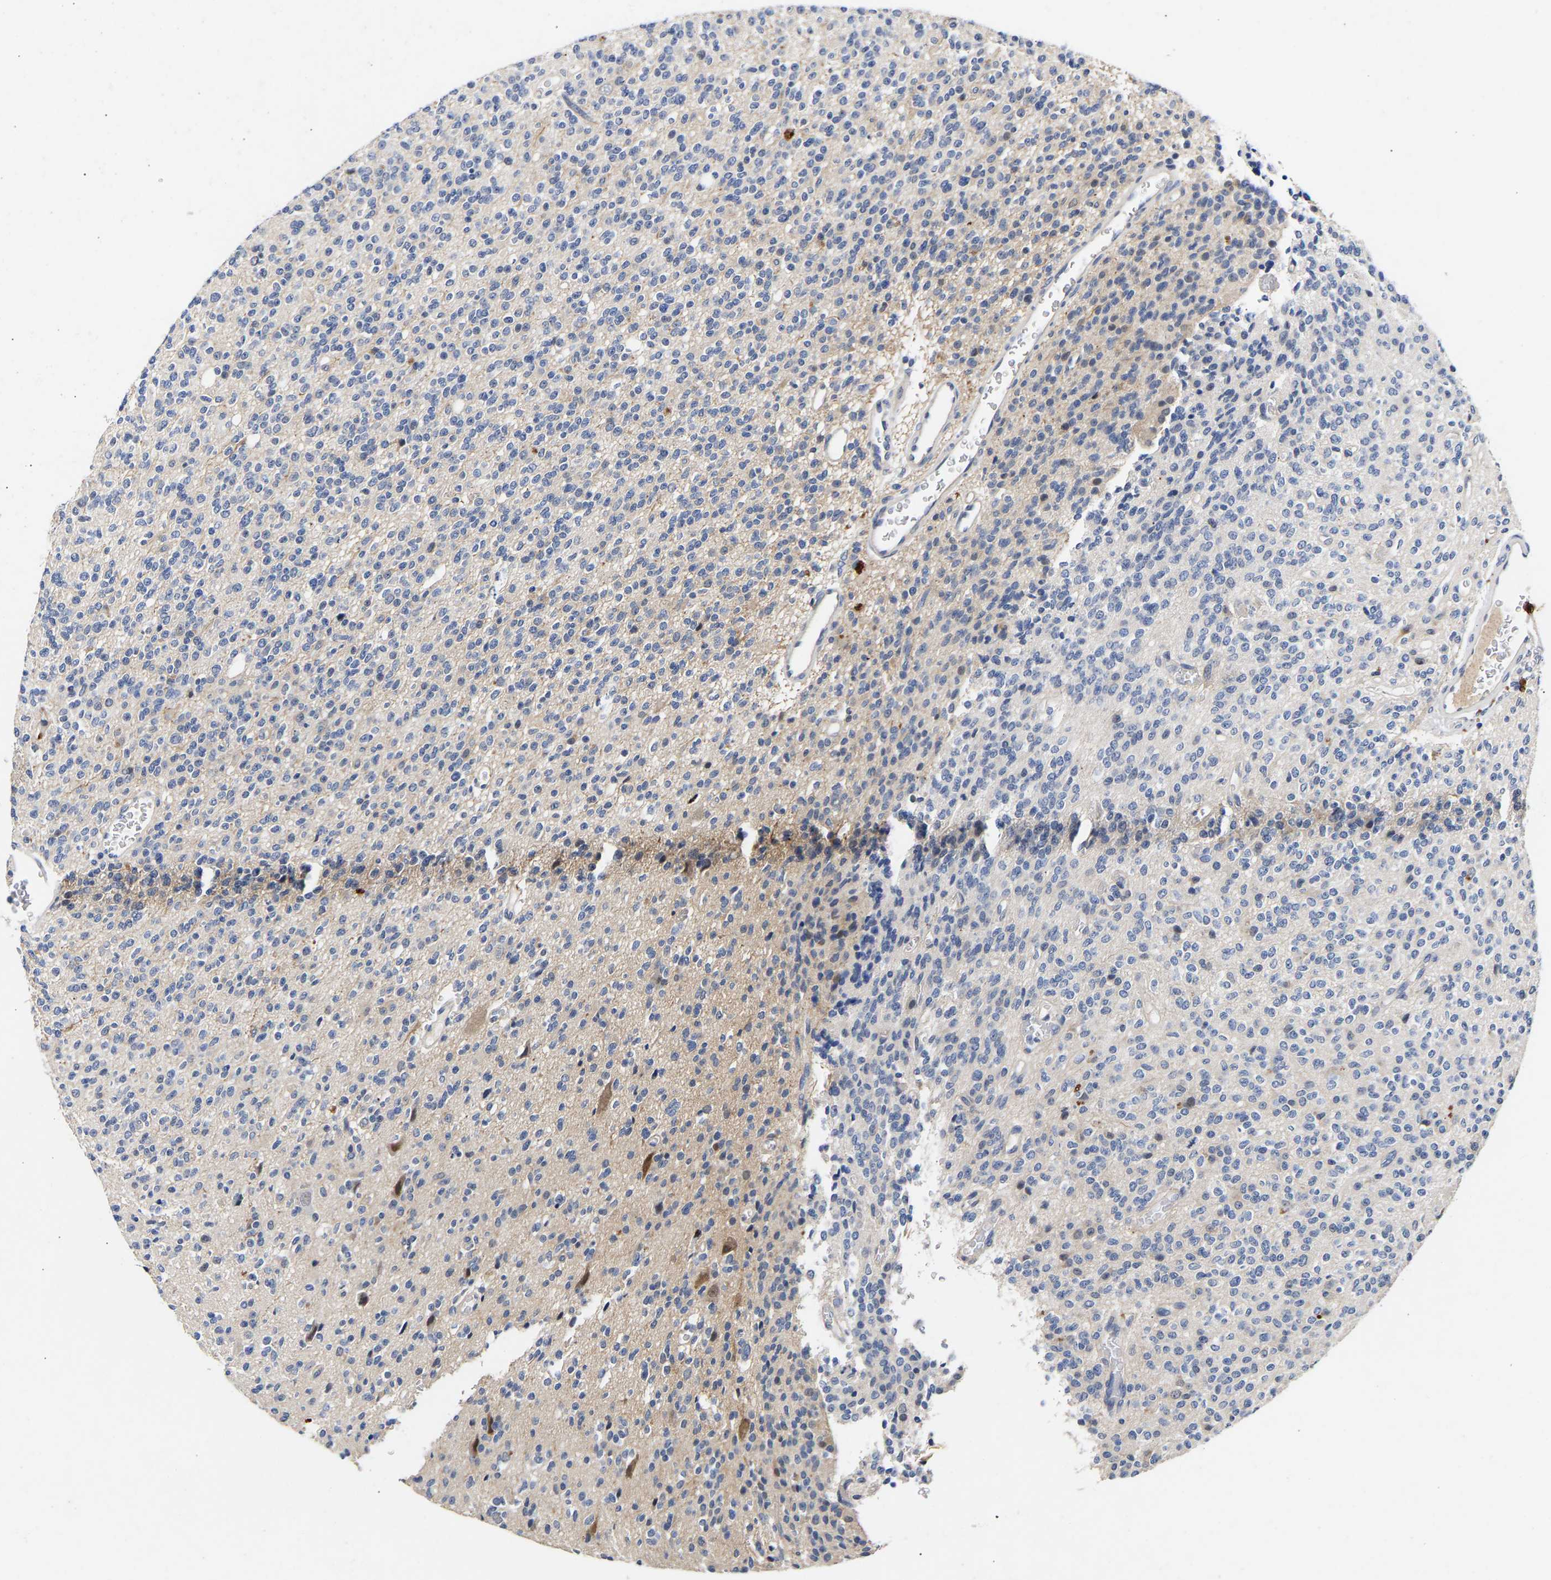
{"staining": {"intensity": "negative", "quantity": "none", "location": "none"}, "tissue": "glioma", "cell_type": "Tumor cells", "image_type": "cancer", "snomed": [{"axis": "morphology", "description": "Glioma, malignant, High grade"}, {"axis": "topography", "description": "Brain"}], "caption": "Image shows no significant protein staining in tumor cells of glioma.", "gene": "CCDC6", "patient": {"sex": "male", "age": 34}}